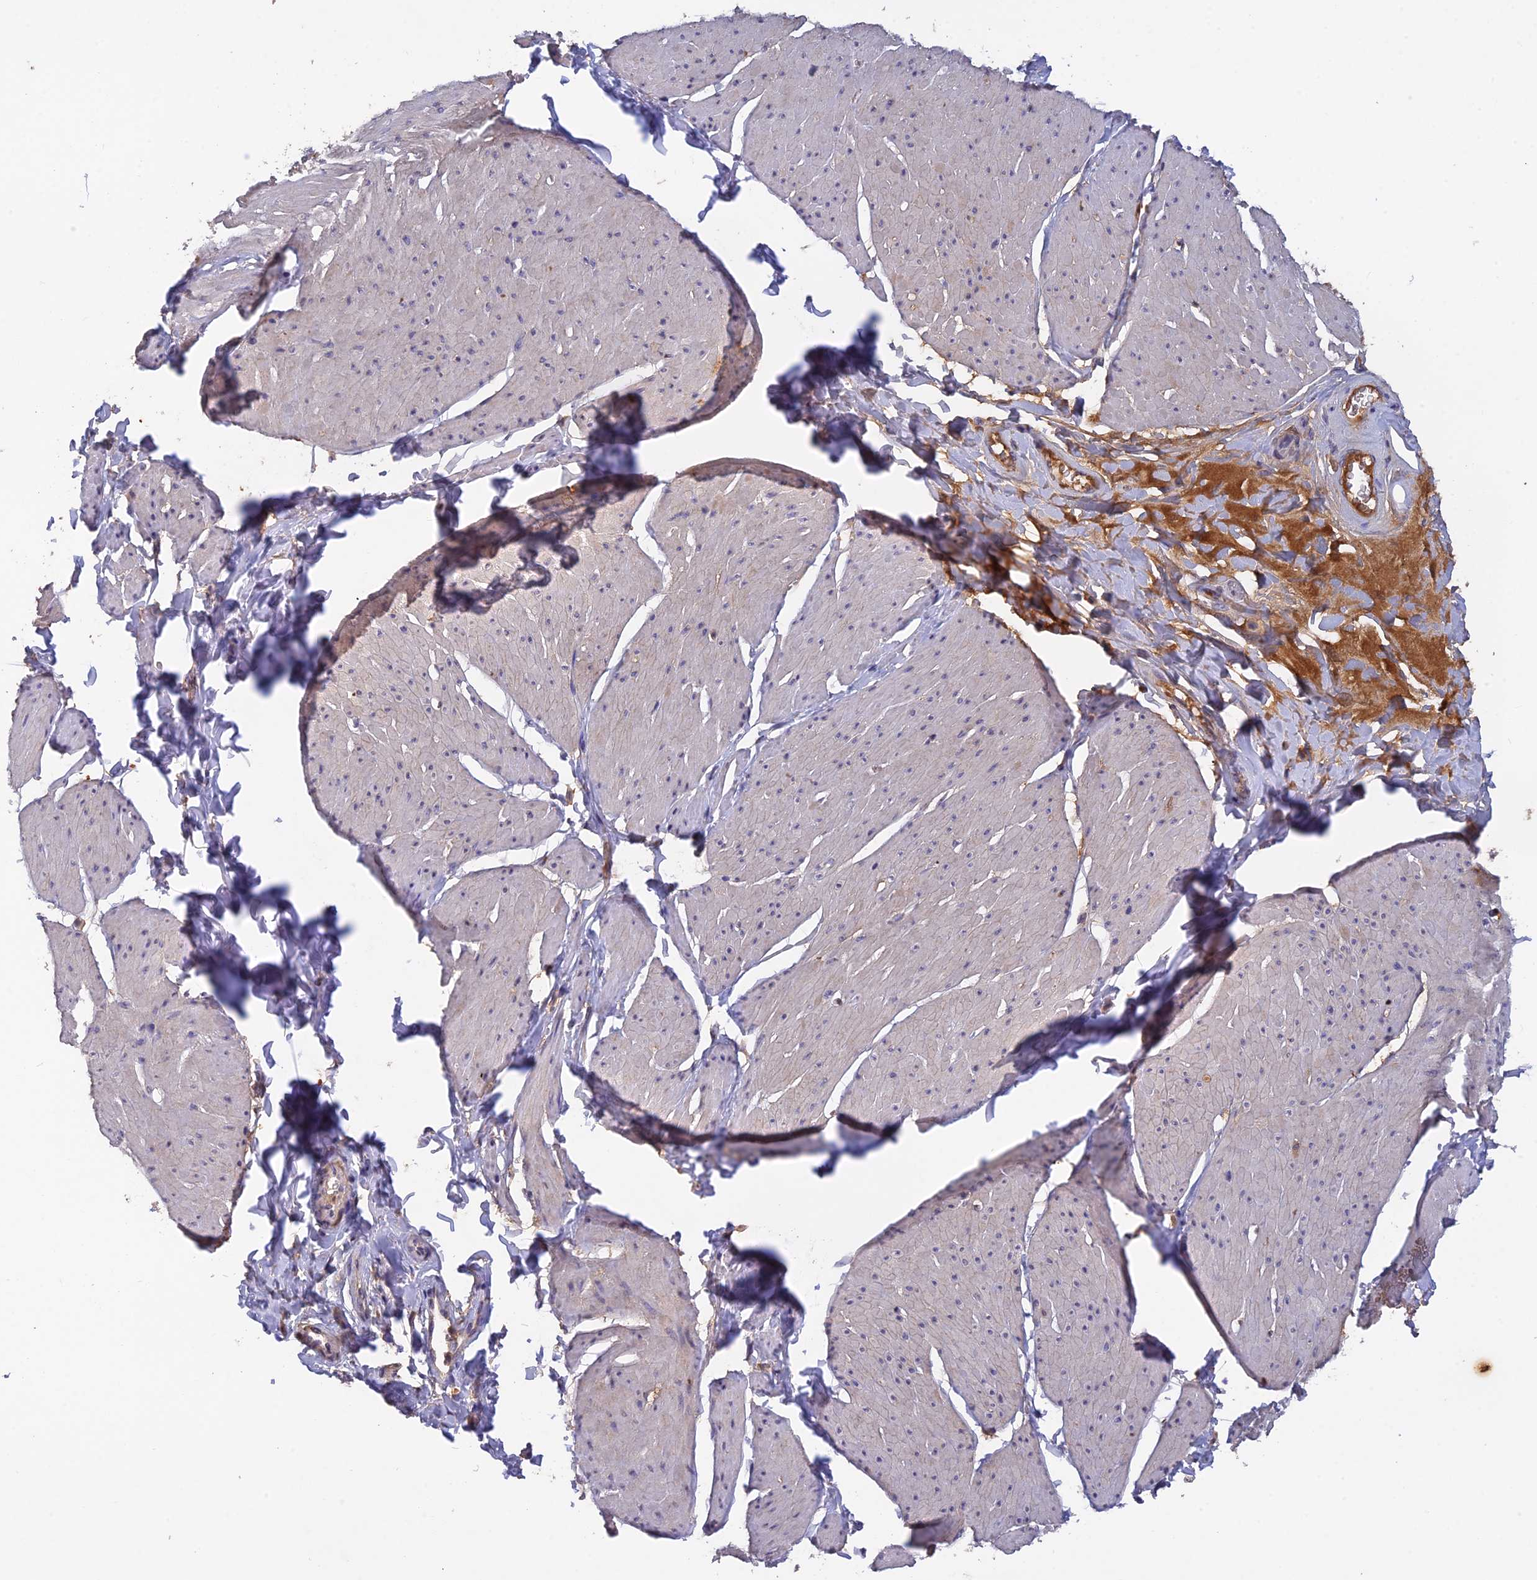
{"staining": {"intensity": "negative", "quantity": "none", "location": "none"}, "tissue": "smooth muscle", "cell_type": "Smooth muscle cells", "image_type": "normal", "snomed": [{"axis": "morphology", "description": "Urothelial carcinoma, High grade"}, {"axis": "topography", "description": "Urinary bladder"}], "caption": "Immunohistochemical staining of normal human smooth muscle reveals no significant staining in smooth muscle cells.", "gene": "SLC39A13", "patient": {"sex": "male", "age": 46}}